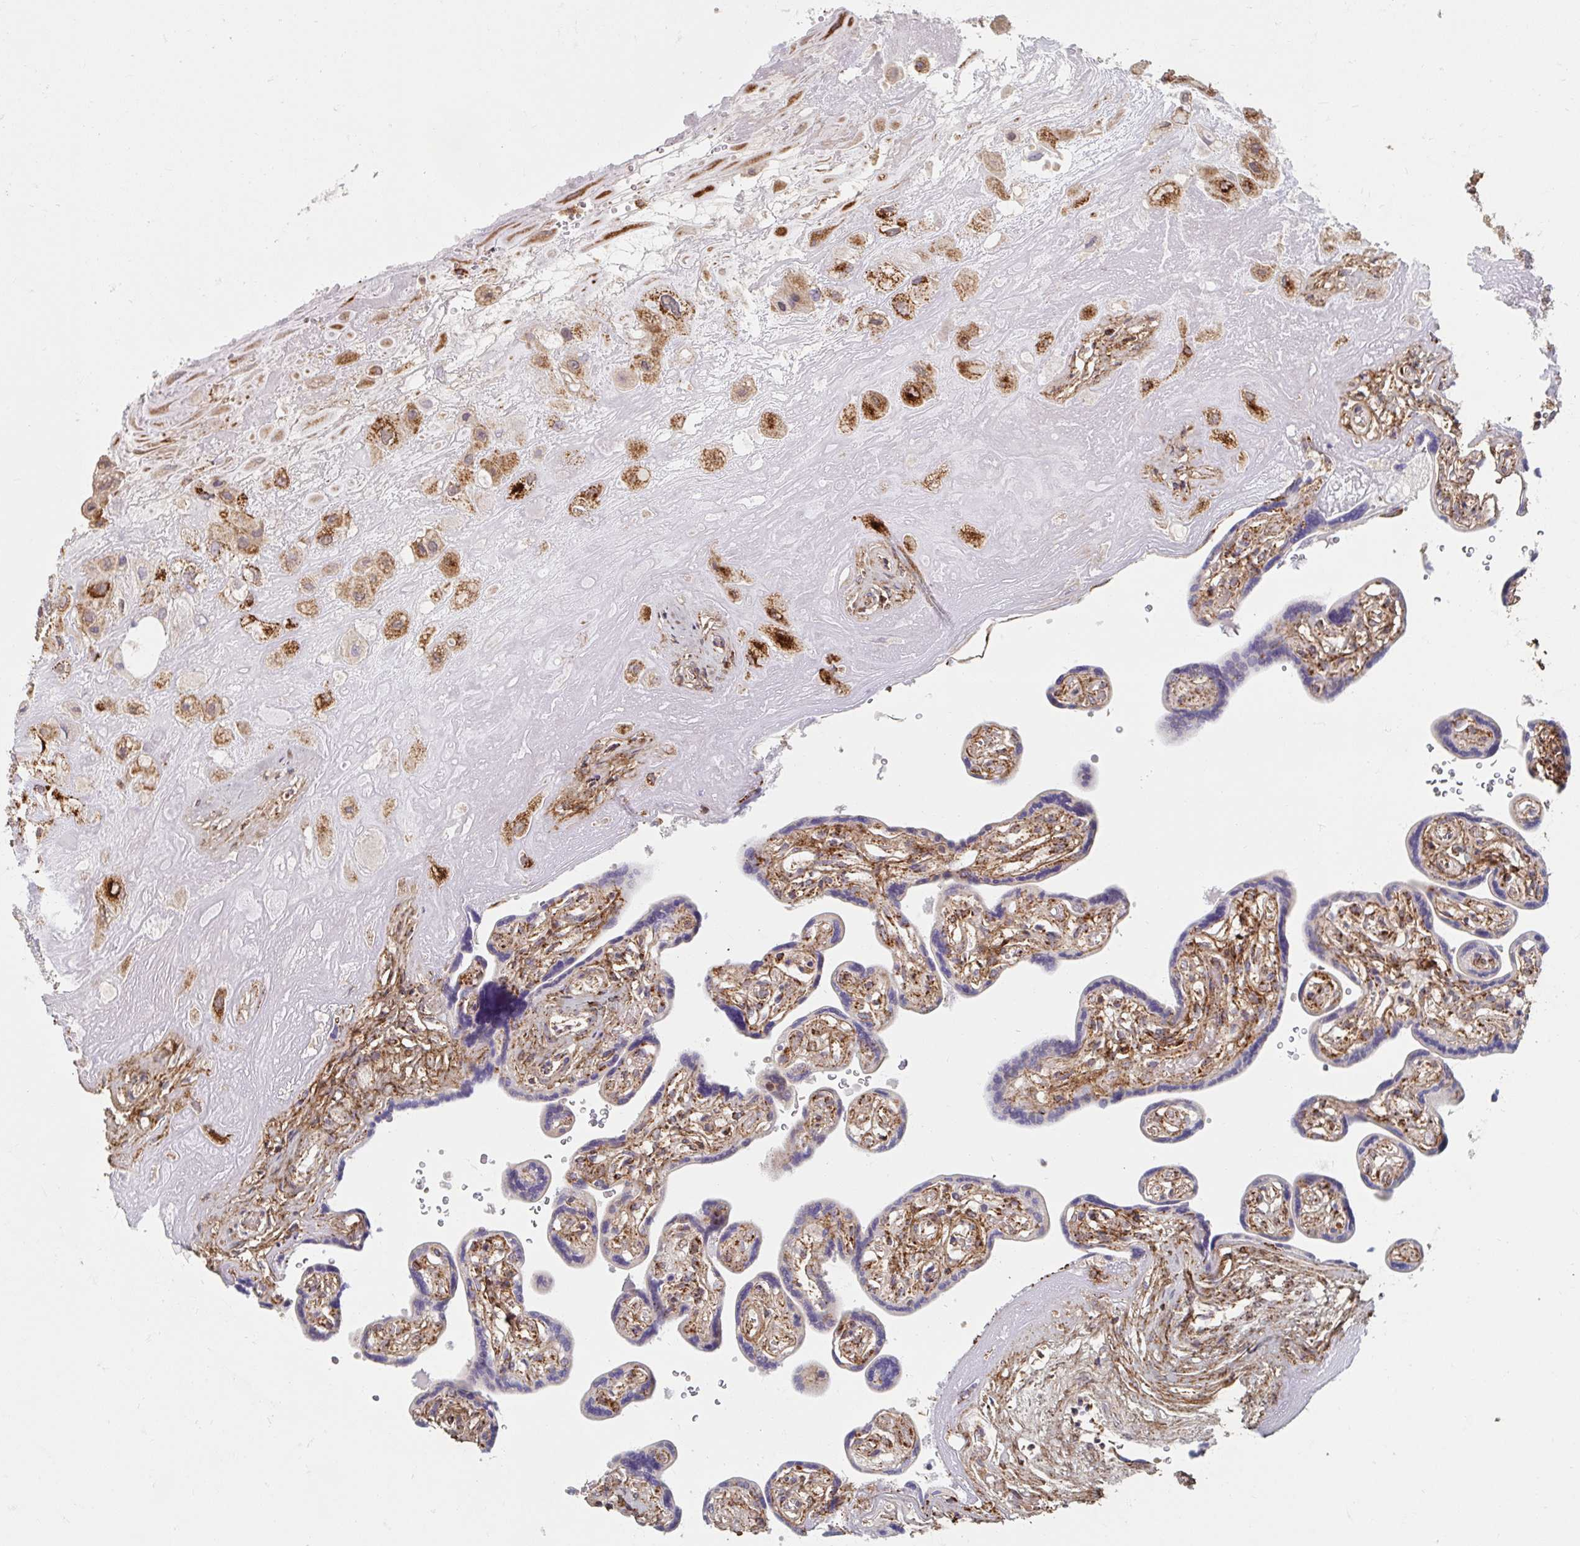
{"staining": {"intensity": "moderate", "quantity": ">75%", "location": "cytoplasmic/membranous"}, "tissue": "placenta", "cell_type": "Decidual cells", "image_type": "normal", "snomed": [{"axis": "morphology", "description": "Normal tissue, NOS"}, {"axis": "topography", "description": "Placenta"}], "caption": "Immunohistochemistry of benign placenta exhibits medium levels of moderate cytoplasmic/membranous staining in about >75% of decidual cells. The staining was performed using DAB to visualize the protein expression in brown, while the nuclei were stained in blue with hematoxylin (Magnification: 20x).", "gene": "MAVS", "patient": {"sex": "female", "age": 32}}